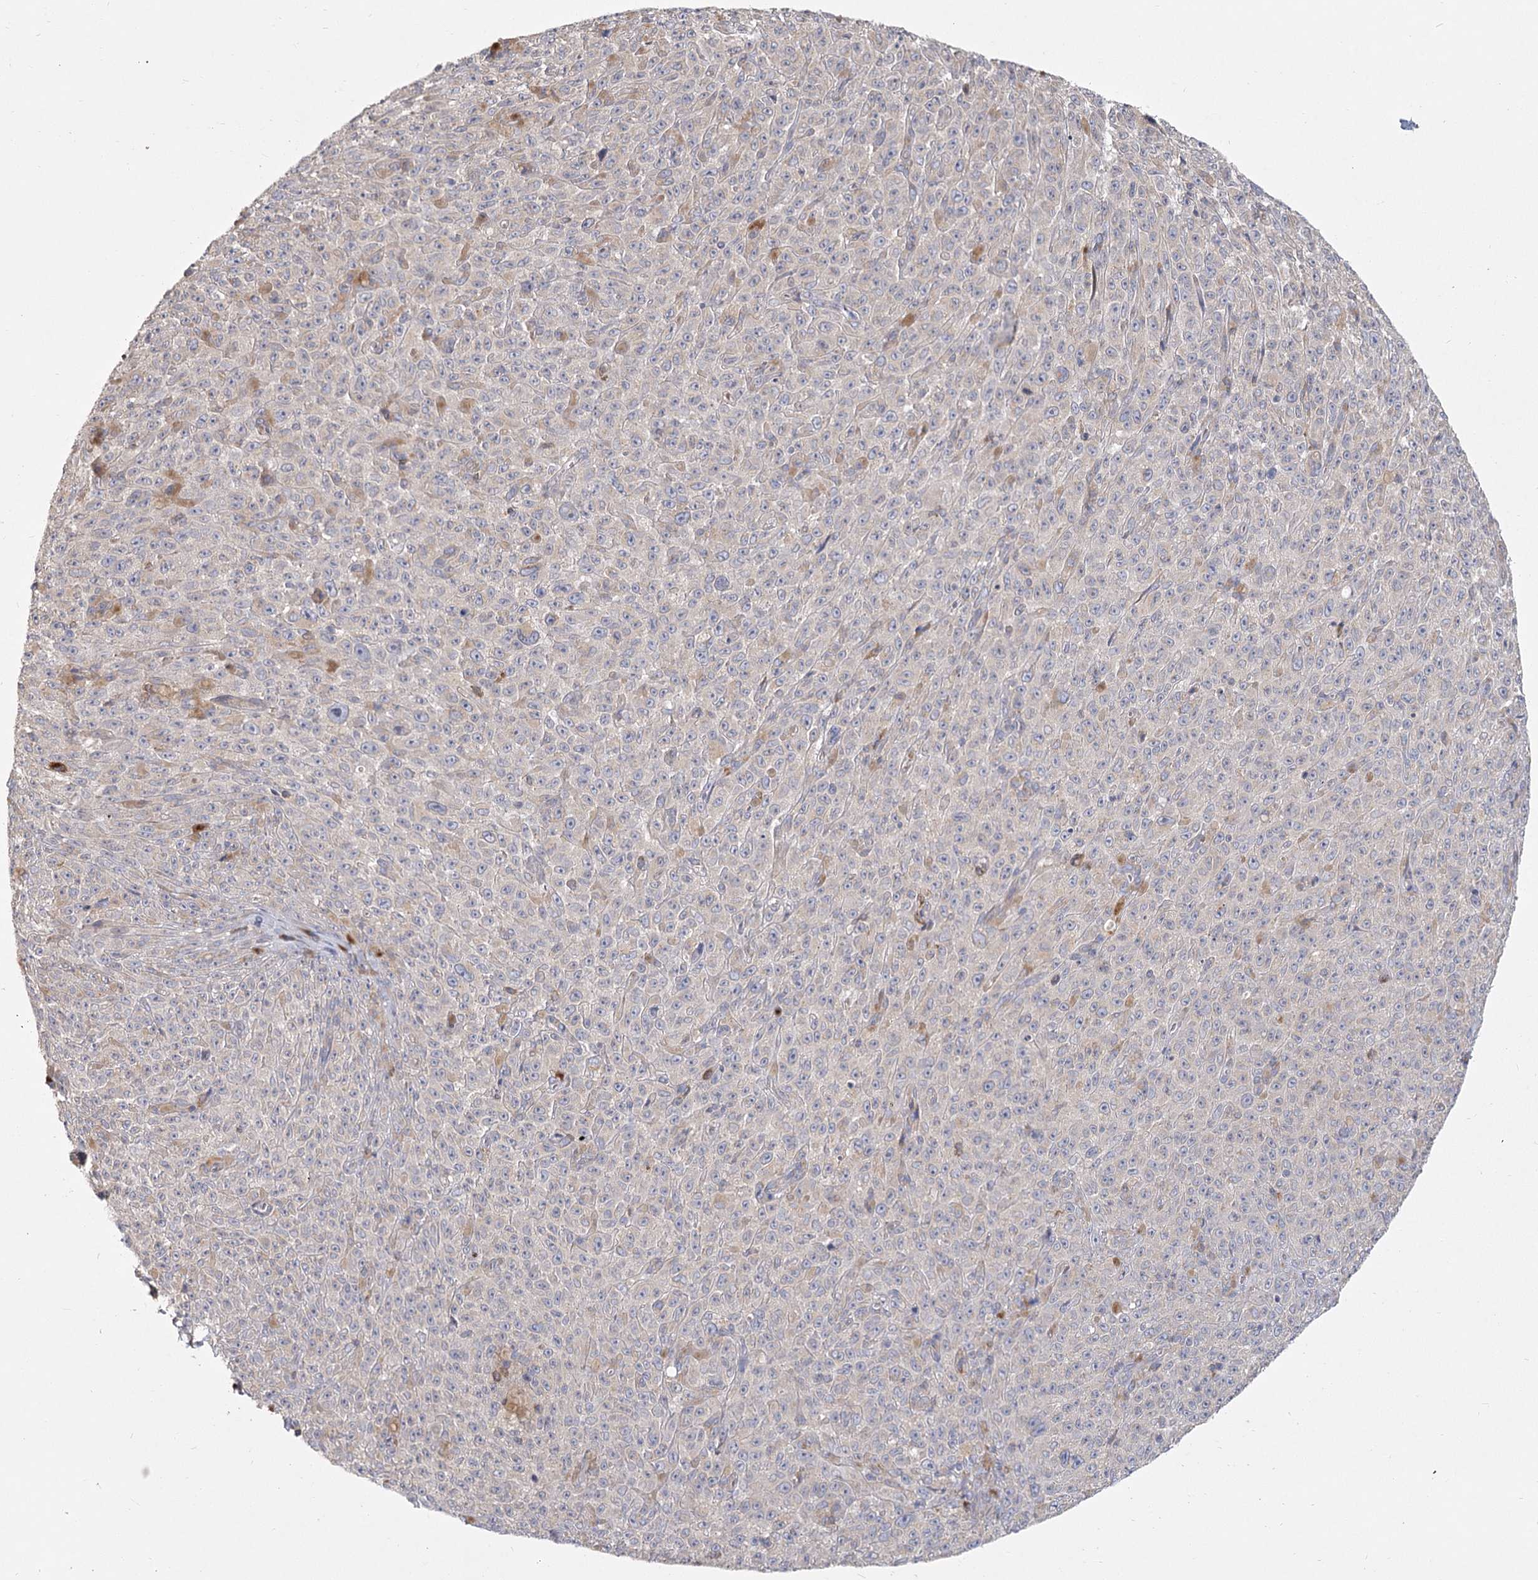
{"staining": {"intensity": "negative", "quantity": "none", "location": "none"}, "tissue": "melanoma", "cell_type": "Tumor cells", "image_type": "cancer", "snomed": [{"axis": "morphology", "description": "Malignant melanoma, NOS"}, {"axis": "topography", "description": "Skin"}], "caption": "Tumor cells are negative for protein expression in human melanoma.", "gene": "CNTLN", "patient": {"sex": "female", "age": 82}}